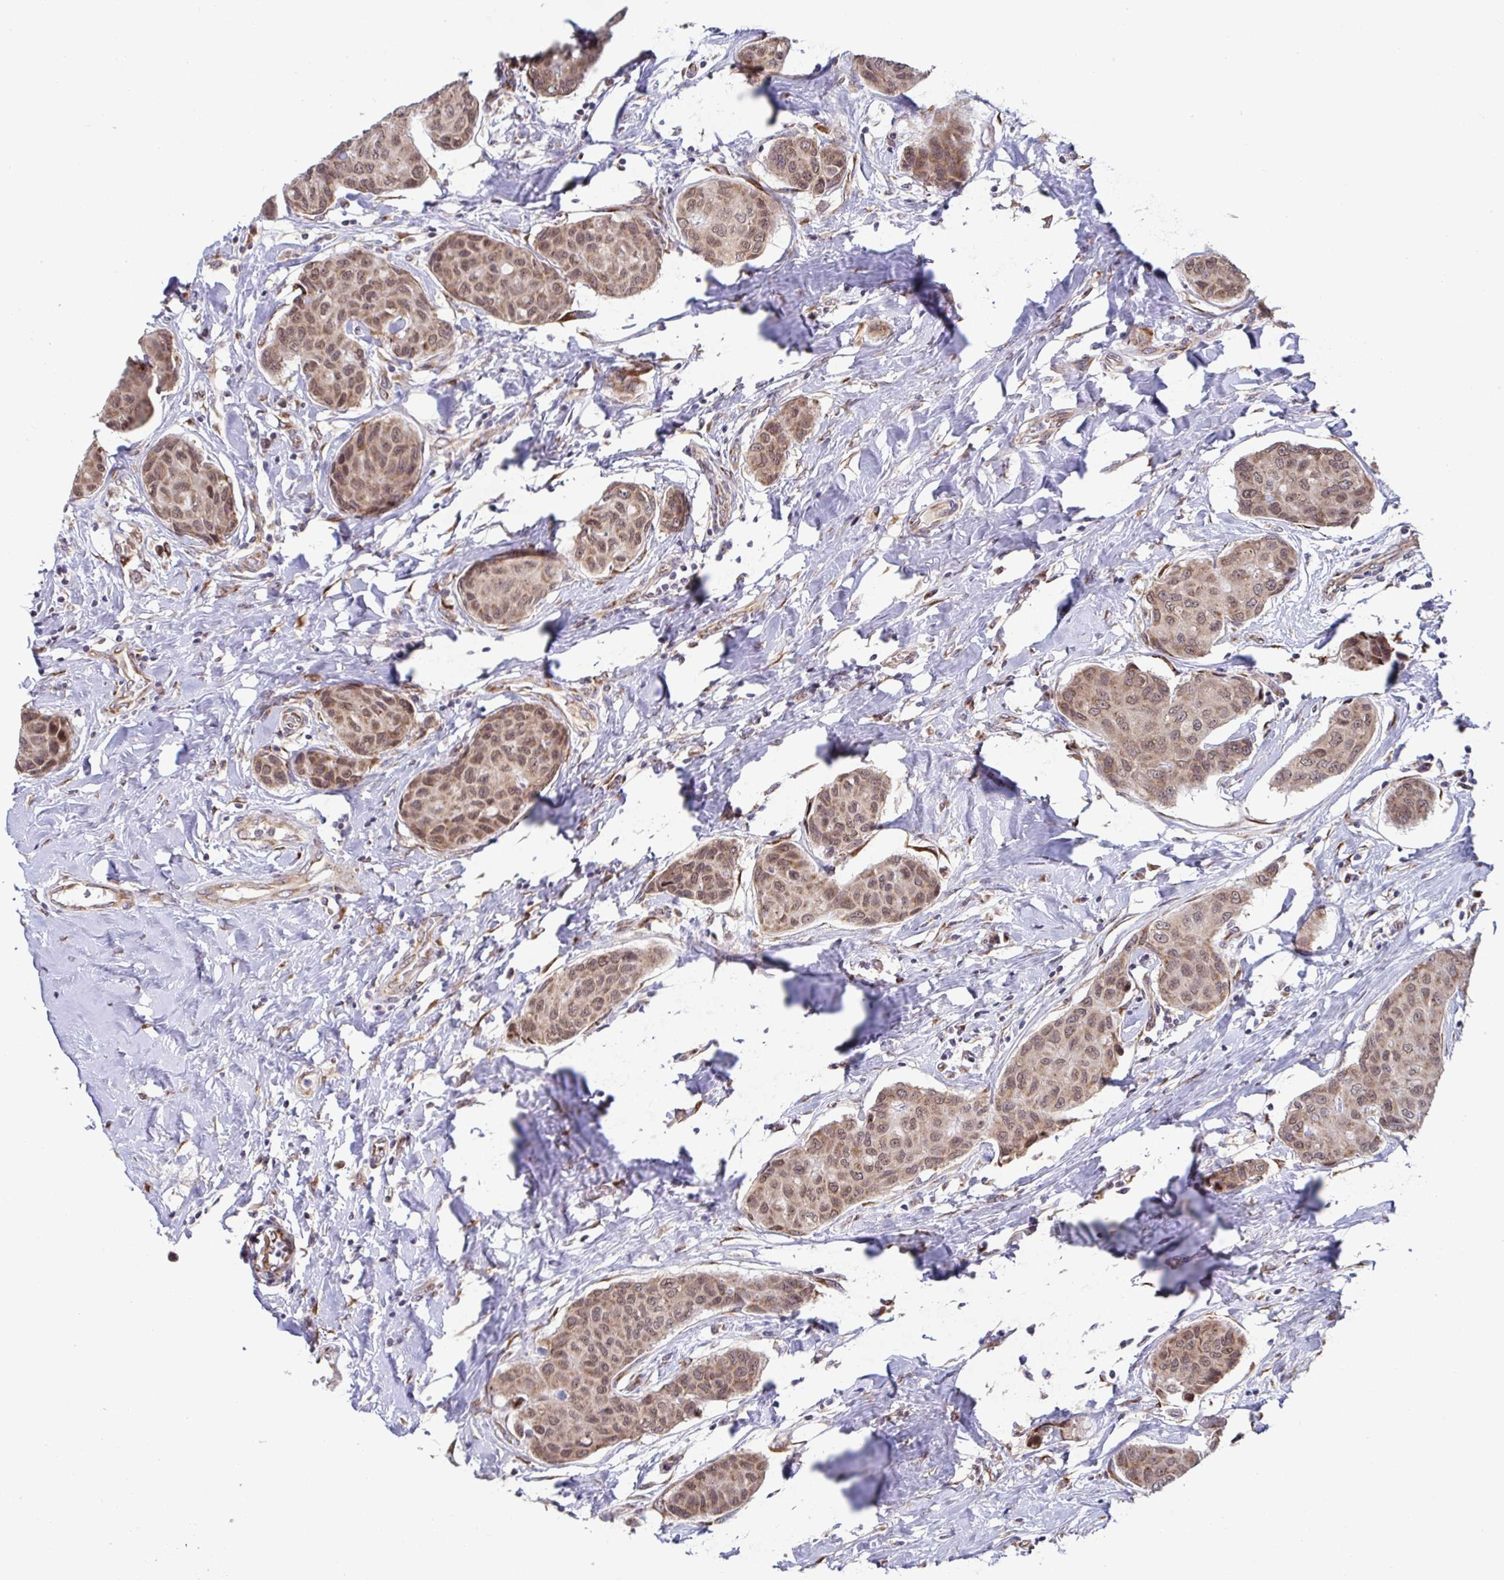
{"staining": {"intensity": "moderate", "quantity": ">75%", "location": "cytoplasmic/membranous,nuclear"}, "tissue": "breast cancer", "cell_type": "Tumor cells", "image_type": "cancer", "snomed": [{"axis": "morphology", "description": "Duct carcinoma"}, {"axis": "topography", "description": "Breast"}], "caption": "Breast cancer tissue demonstrates moderate cytoplasmic/membranous and nuclear staining in approximately >75% of tumor cells", "gene": "ATP5MJ", "patient": {"sex": "female", "age": 80}}